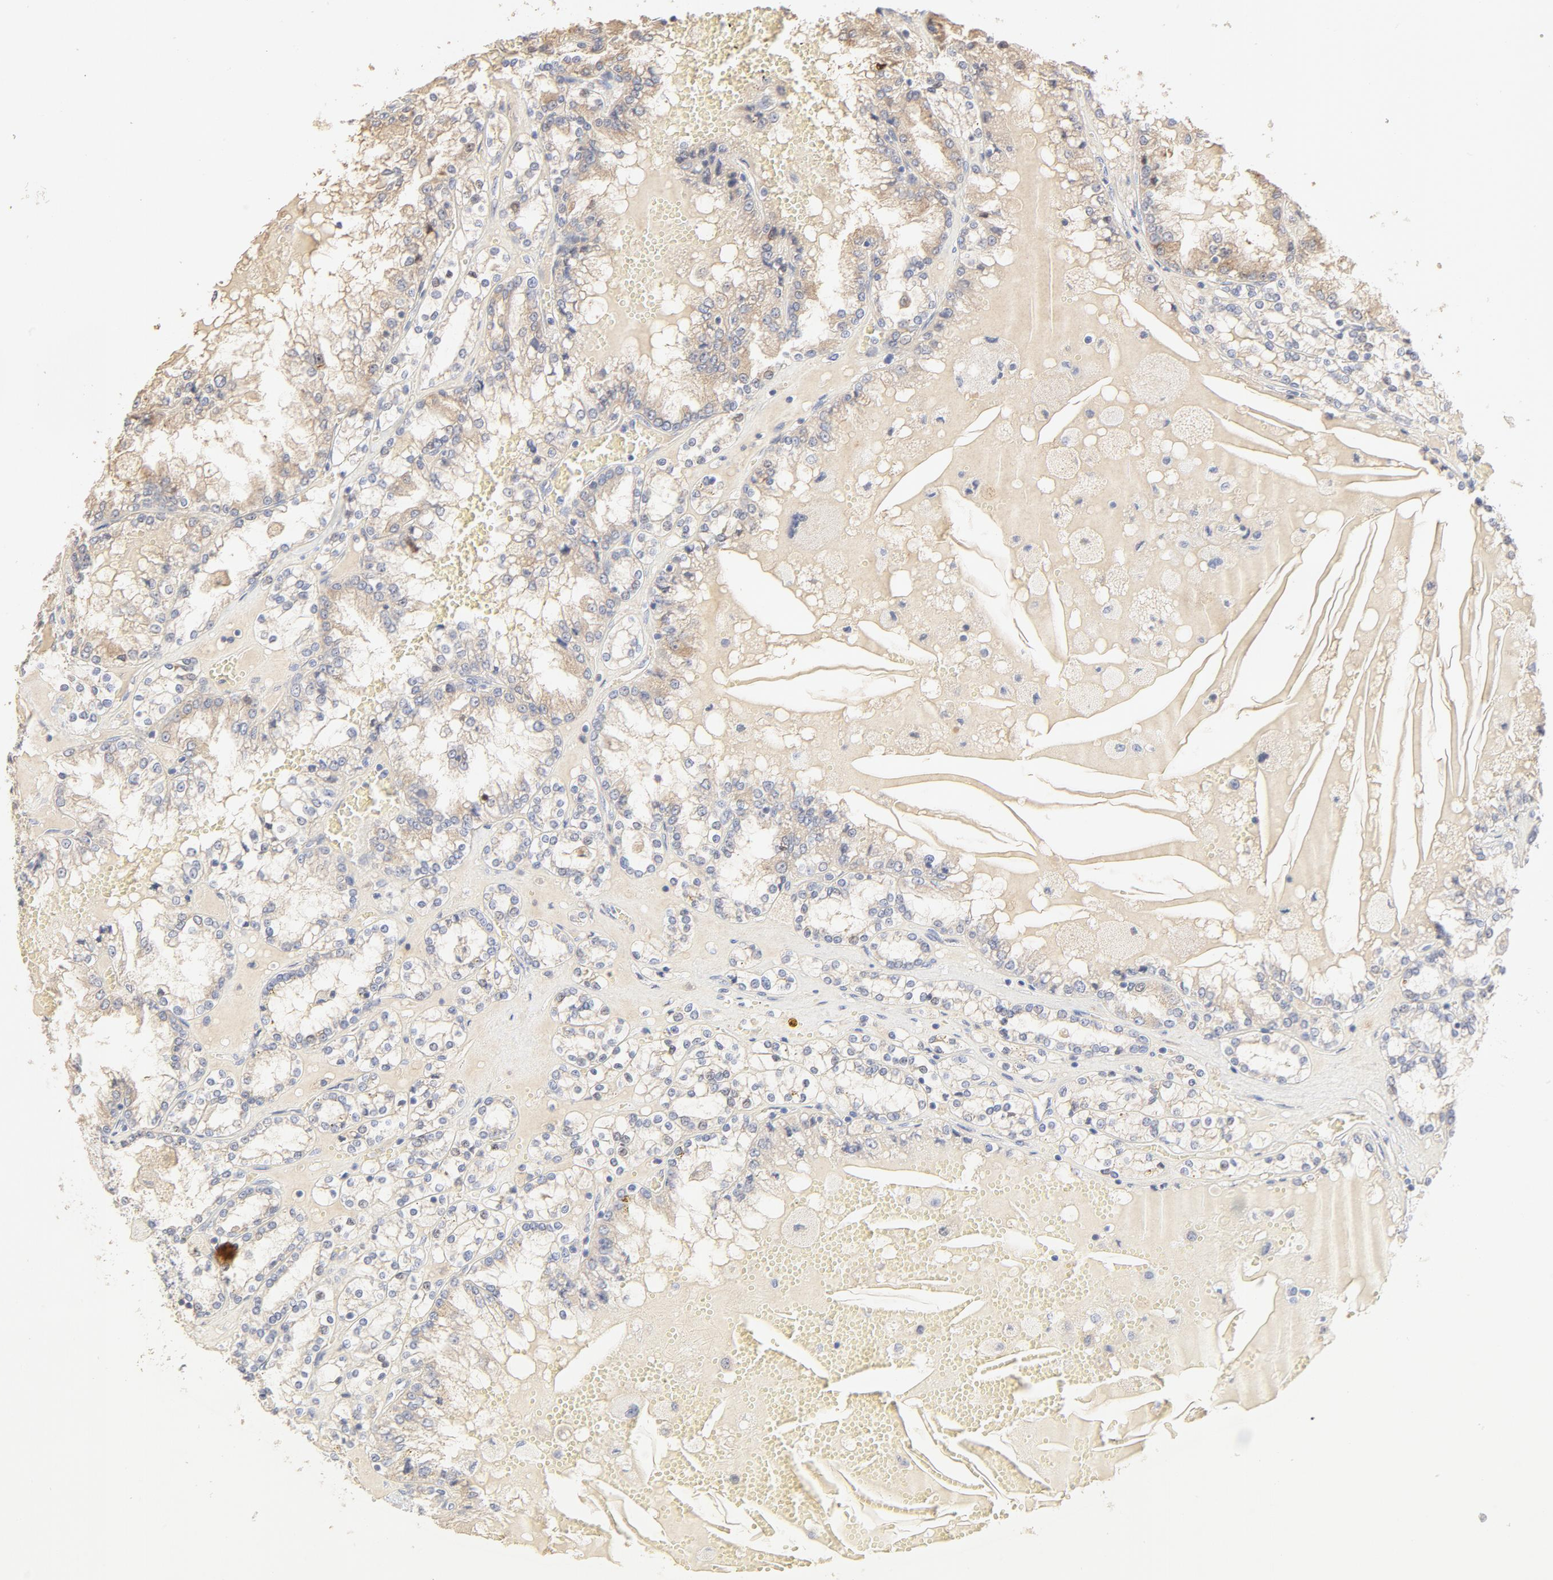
{"staining": {"intensity": "negative", "quantity": "none", "location": "none"}, "tissue": "renal cancer", "cell_type": "Tumor cells", "image_type": "cancer", "snomed": [{"axis": "morphology", "description": "Adenocarcinoma, NOS"}, {"axis": "topography", "description": "Kidney"}], "caption": "Renal cancer was stained to show a protein in brown. There is no significant staining in tumor cells.", "gene": "FCGBP", "patient": {"sex": "female", "age": 56}}